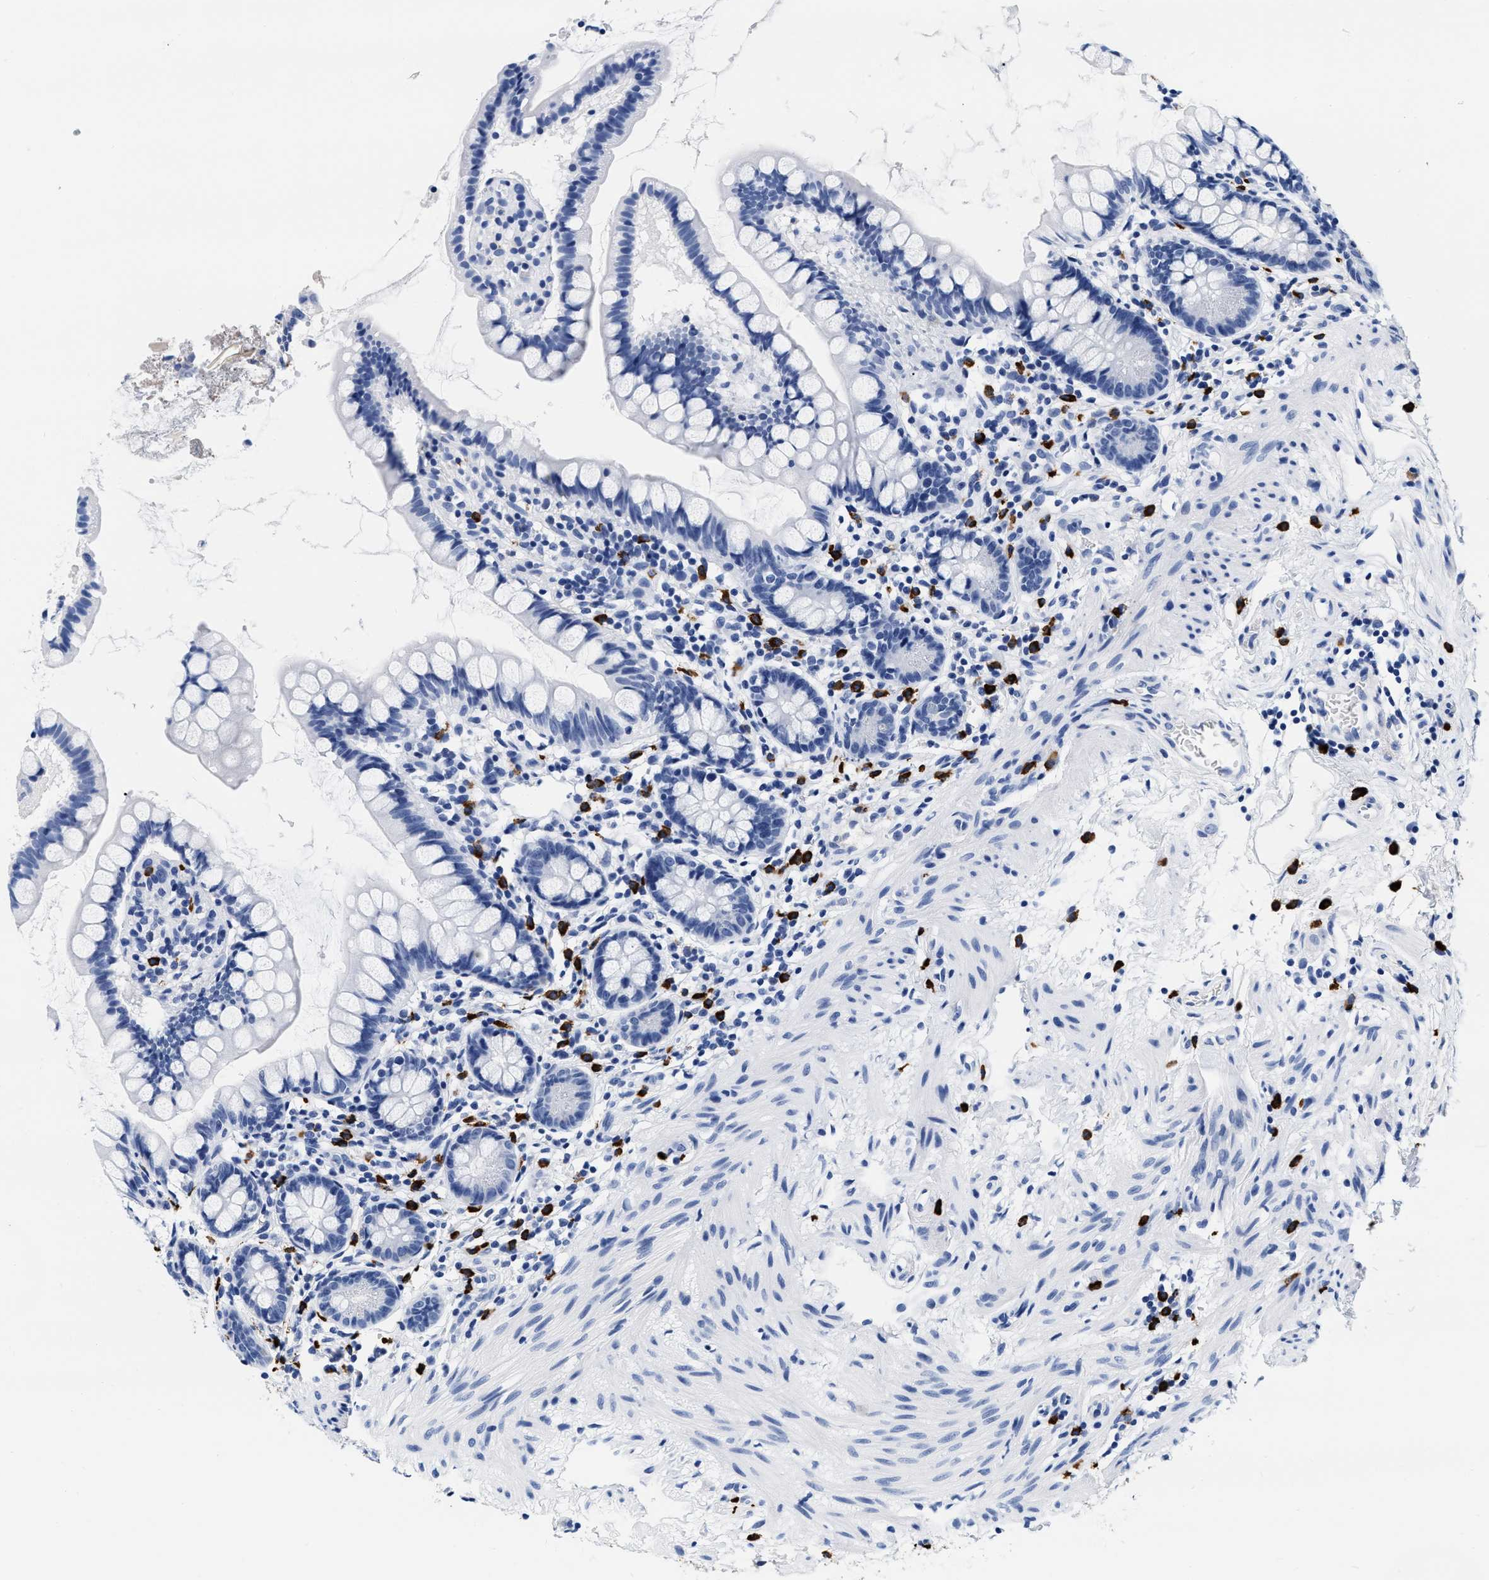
{"staining": {"intensity": "negative", "quantity": "none", "location": "none"}, "tissue": "small intestine", "cell_type": "Glandular cells", "image_type": "normal", "snomed": [{"axis": "morphology", "description": "Normal tissue, NOS"}, {"axis": "topography", "description": "Small intestine"}], "caption": "Photomicrograph shows no significant protein expression in glandular cells of unremarkable small intestine.", "gene": "CER1", "patient": {"sex": "female", "age": 84}}